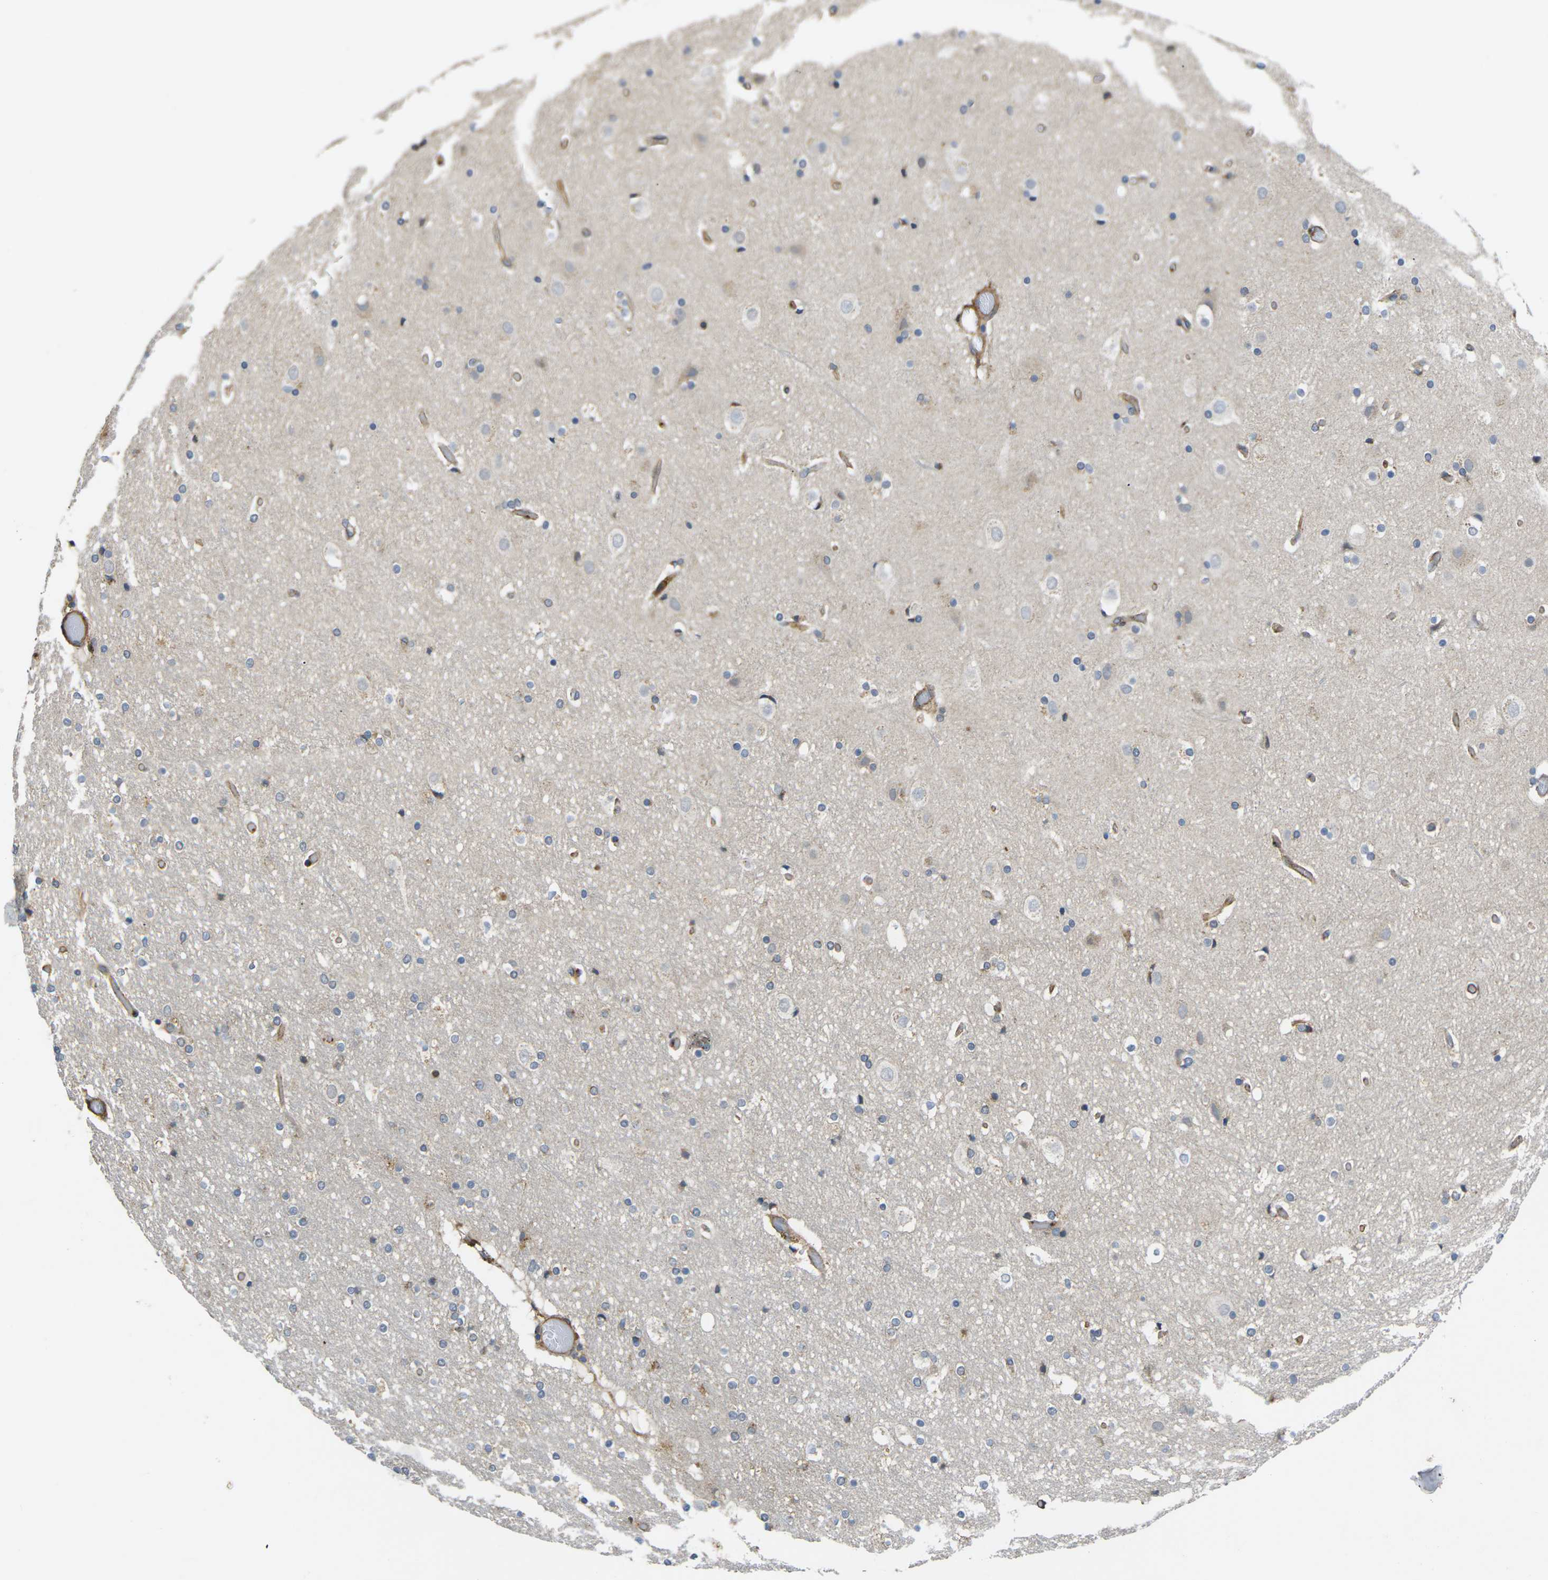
{"staining": {"intensity": "moderate", "quantity": ">75%", "location": "cytoplasmic/membranous"}, "tissue": "cerebral cortex", "cell_type": "Endothelial cells", "image_type": "normal", "snomed": [{"axis": "morphology", "description": "Normal tissue, NOS"}, {"axis": "topography", "description": "Cerebral cortex"}], "caption": "Protein expression by immunohistochemistry (IHC) exhibits moderate cytoplasmic/membranous staining in about >75% of endothelial cells in unremarkable cerebral cortex.", "gene": "ECE1", "patient": {"sex": "male", "age": 57}}